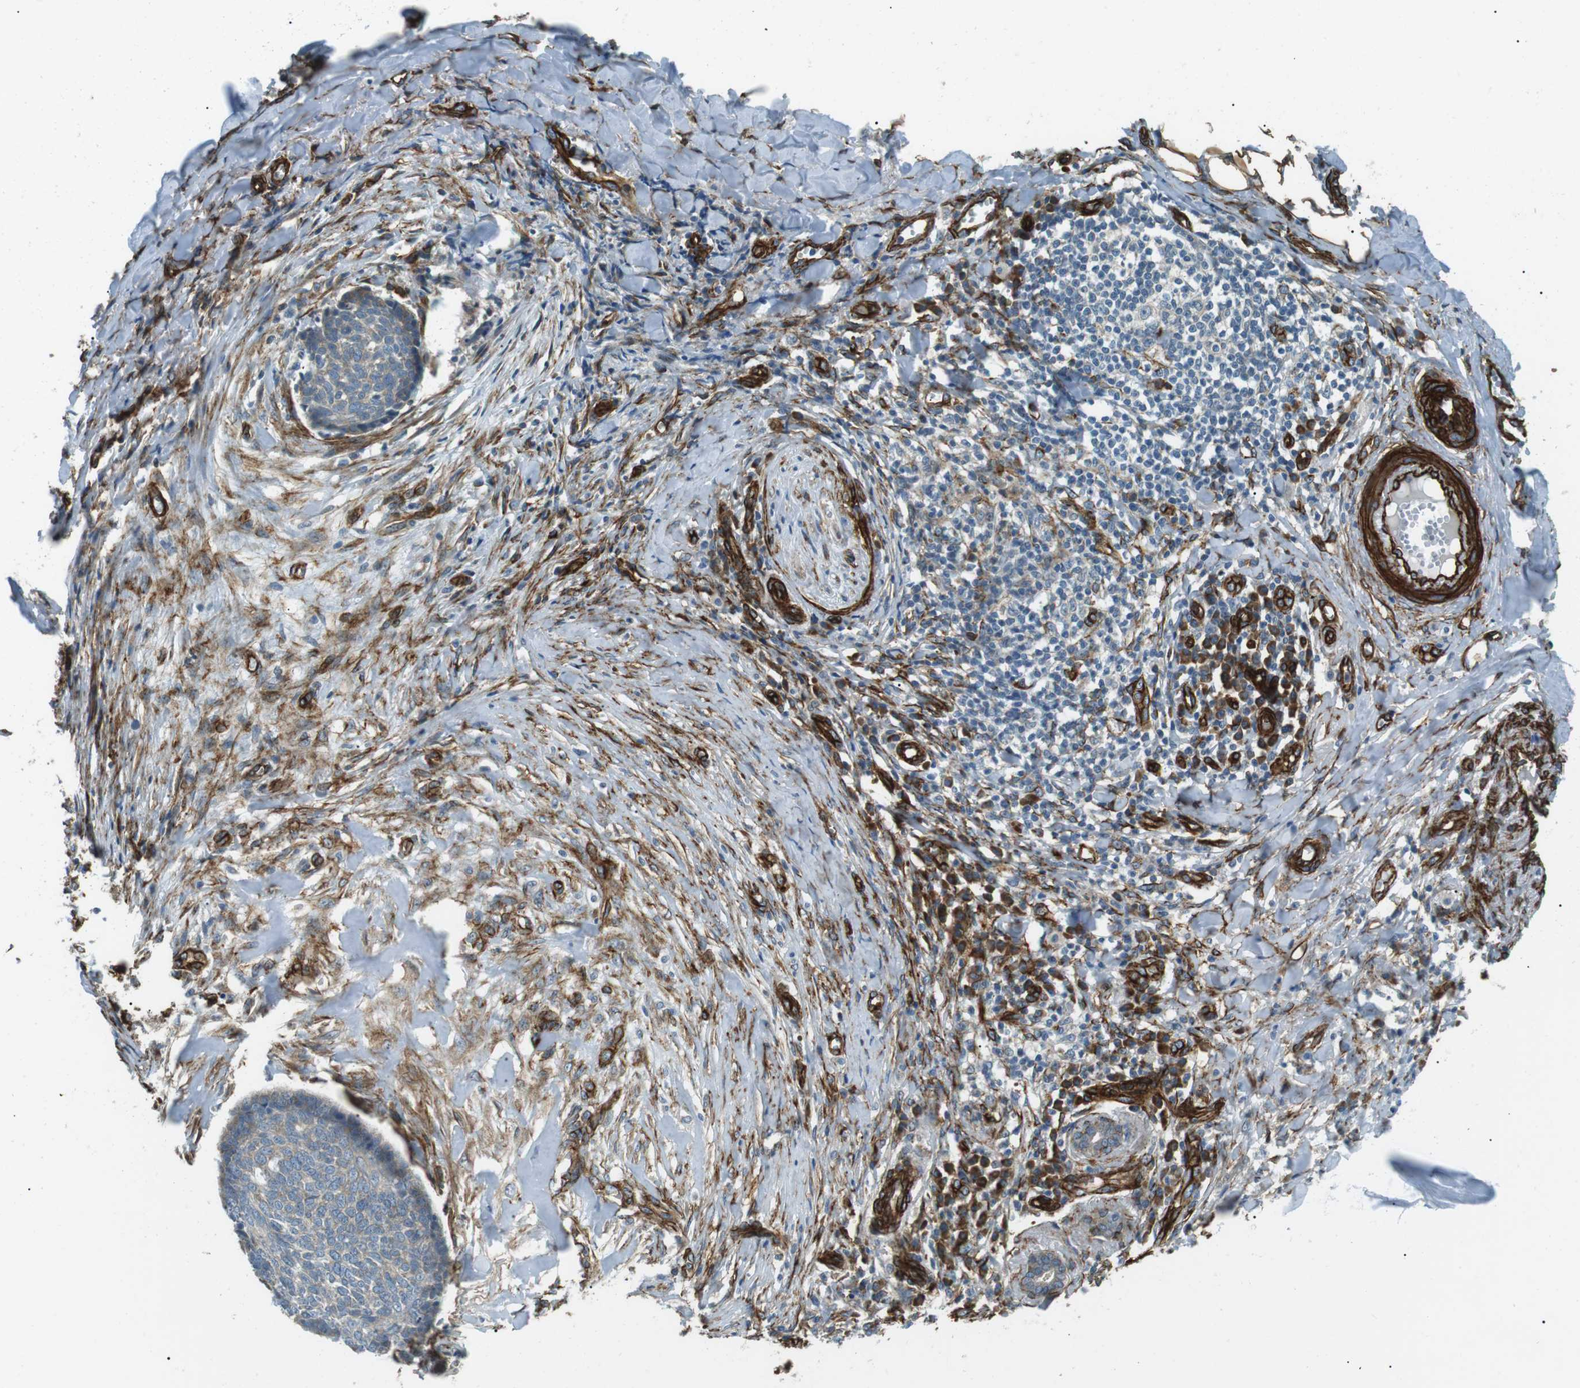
{"staining": {"intensity": "weak", "quantity": ">75%", "location": "cytoplasmic/membranous"}, "tissue": "skin cancer", "cell_type": "Tumor cells", "image_type": "cancer", "snomed": [{"axis": "morphology", "description": "Basal cell carcinoma"}, {"axis": "topography", "description": "Skin"}], "caption": "DAB immunohistochemical staining of basal cell carcinoma (skin) reveals weak cytoplasmic/membranous protein staining in approximately >75% of tumor cells. The protein is shown in brown color, while the nuclei are stained blue.", "gene": "ODR4", "patient": {"sex": "male", "age": 84}}